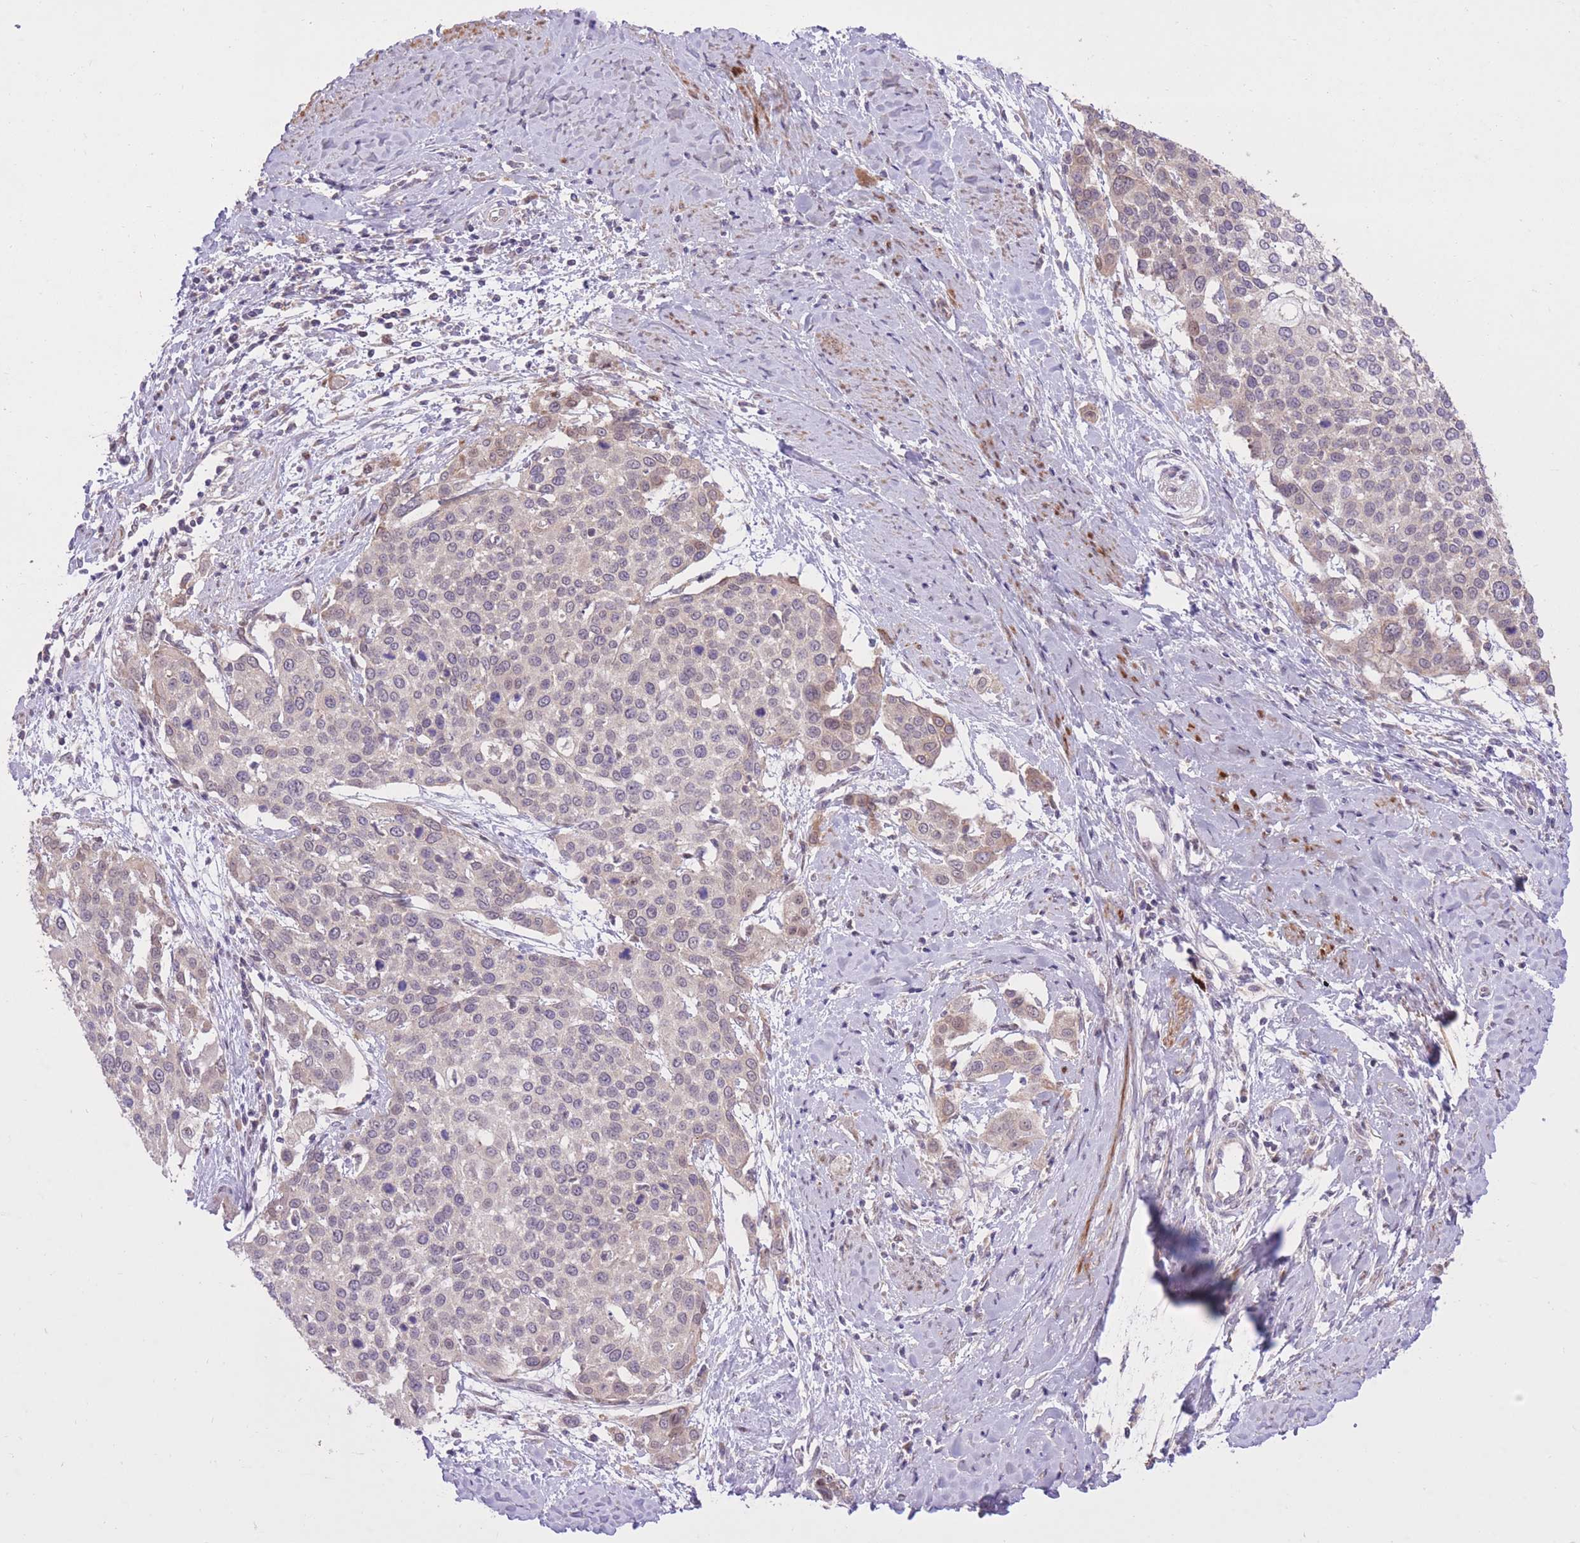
{"staining": {"intensity": "moderate", "quantity": "<25%", "location": "nuclear"}, "tissue": "cervical cancer", "cell_type": "Tumor cells", "image_type": "cancer", "snomed": [{"axis": "morphology", "description": "Squamous cell carcinoma, NOS"}, {"axis": "topography", "description": "Cervix"}], "caption": "Immunohistochemical staining of human cervical squamous cell carcinoma demonstrates low levels of moderate nuclear protein positivity in approximately <25% of tumor cells.", "gene": "SLC4A4", "patient": {"sex": "female", "age": 44}}